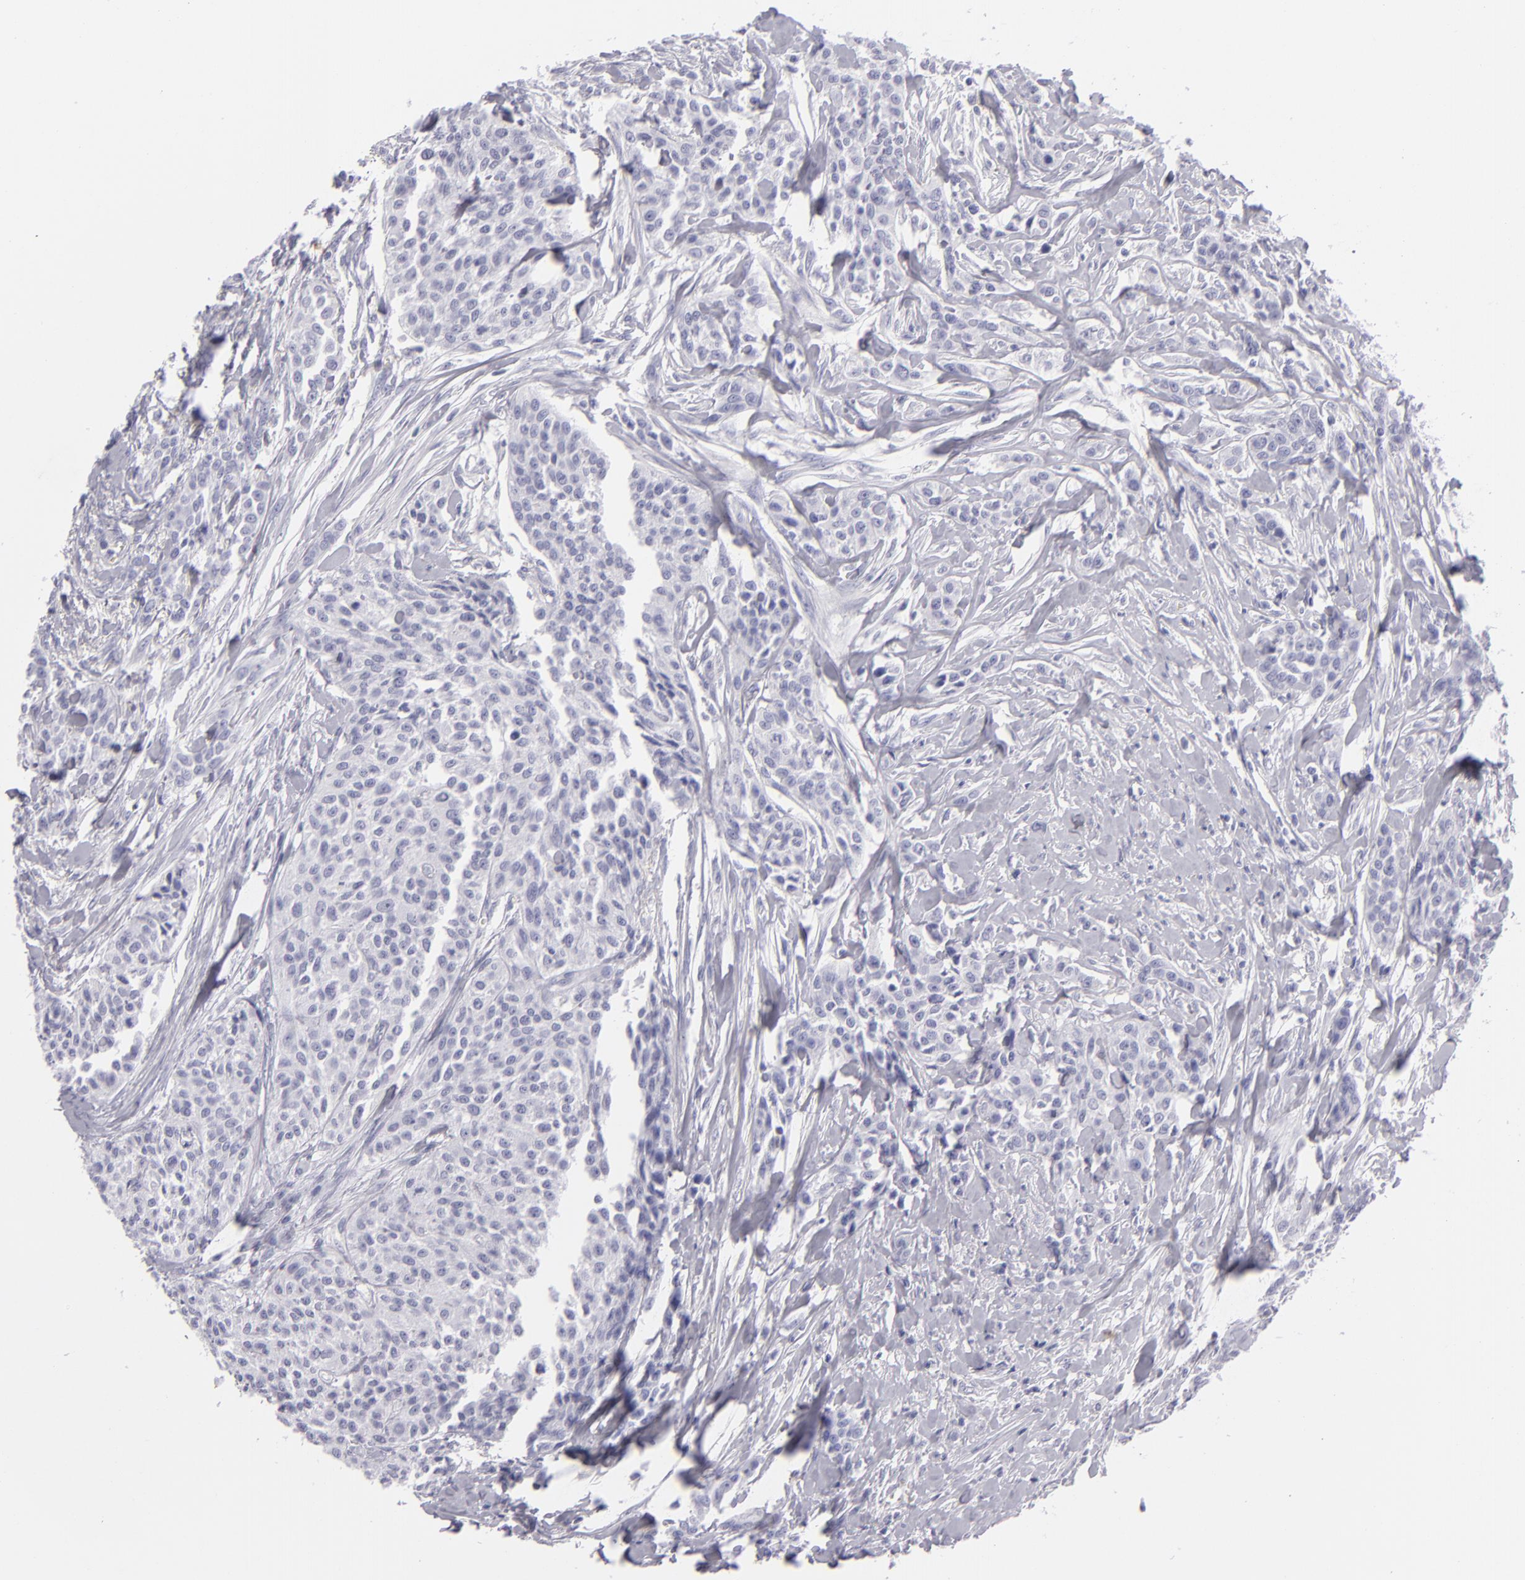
{"staining": {"intensity": "negative", "quantity": "none", "location": "none"}, "tissue": "urothelial cancer", "cell_type": "Tumor cells", "image_type": "cancer", "snomed": [{"axis": "morphology", "description": "Urothelial carcinoma, High grade"}, {"axis": "topography", "description": "Urinary bladder"}], "caption": "Tumor cells are negative for brown protein staining in urothelial cancer. The staining was performed using DAB (3,3'-diaminobenzidine) to visualize the protein expression in brown, while the nuclei were stained in blue with hematoxylin (Magnification: 20x).", "gene": "VIL1", "patient": {"sex": "male", "age": 56}}